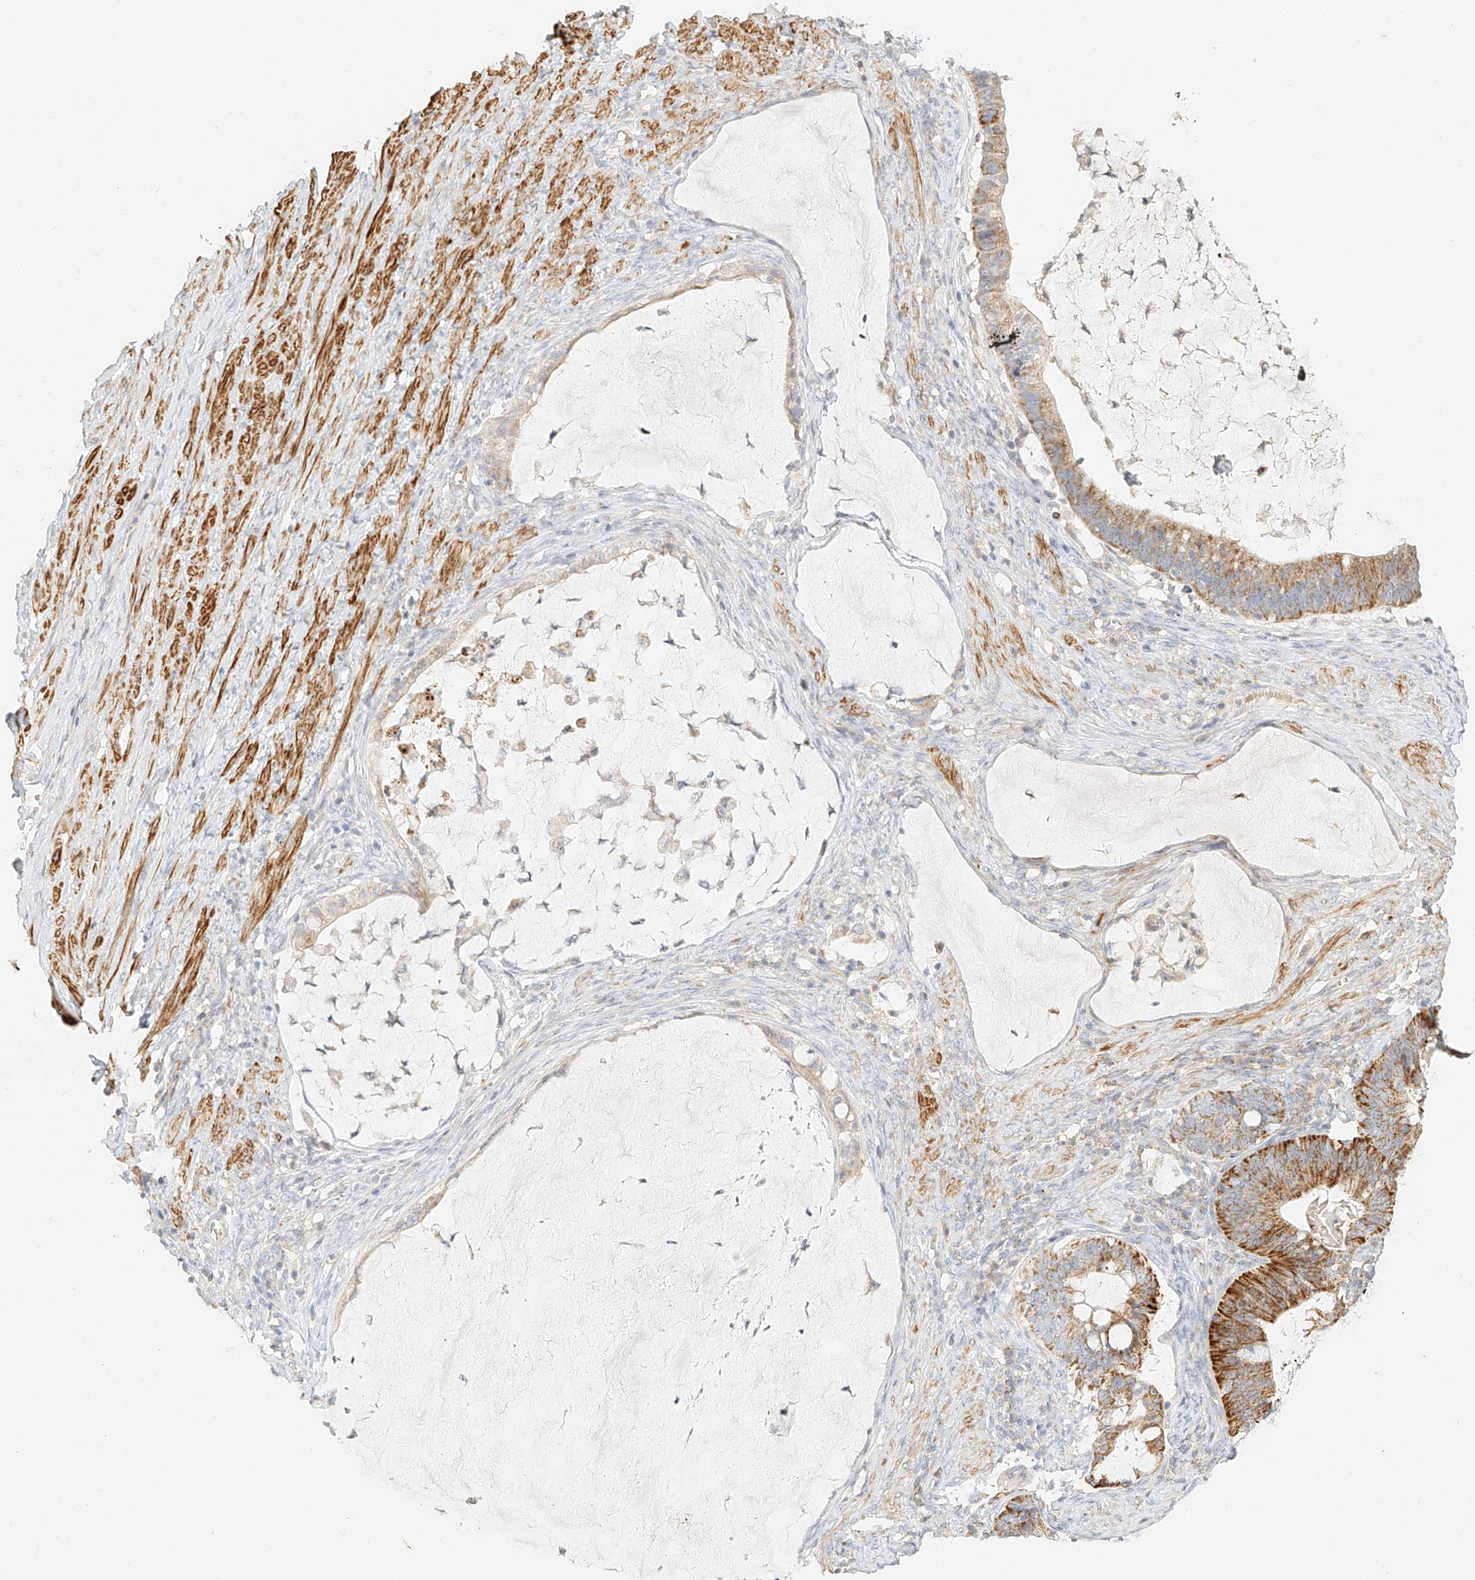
{"staining": {"intensity": "moderate", "quantity": ">75%", "location": "cytoplasmic/membranous"}, "tissue": "ovarian cancer", "cell_type": "Tumor cells", "image_type": "cancer", "snomed": [{"axis": "morphology", "description": "Cystadenocarcinoma, mucinous, NOS"}, {"axis": "topography", "description": "Ovary"}], "caption": "The image reveals immunohistochemical staining of mucinous cystadenocarcinoma (ovarian). There is moderate cytoplasmic/membranous expression is appreciated in about >75% of tumor cells.", "gene": "CXorf58", "patient": {"sex": "female", "age": 61}}